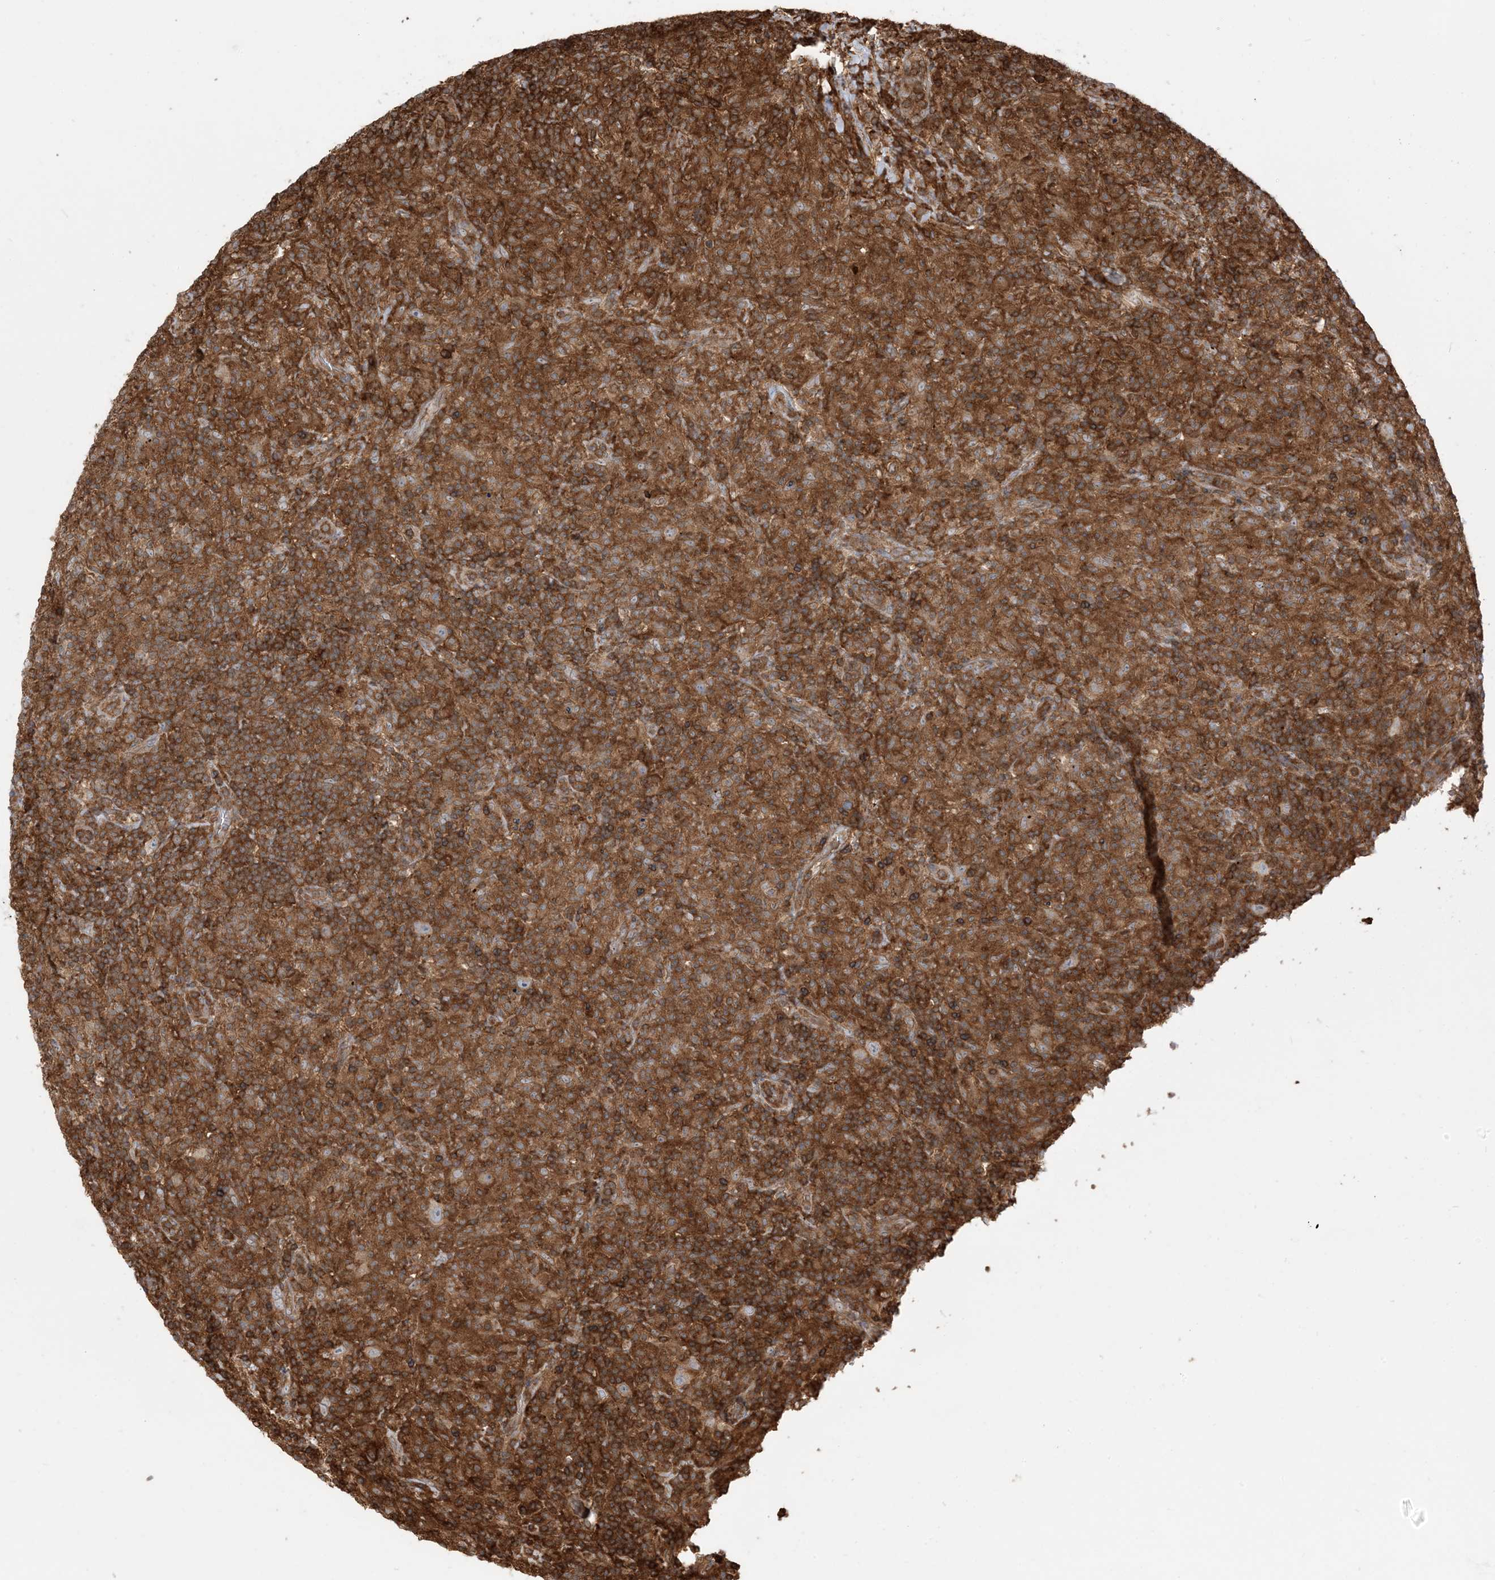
{"staining": {"intensity": "weak", "quantity": "25%-75%", "location": "cytoplasmic/membranous"}, "tissue": "lymphoma", "cell_type": "Tumor cells", "image_type": "cancer", "snomed": [{"axis": "morphology", "description": "Hodgkin's disease, NOS"}, {"axis": "topography", "description": "Lymph node"}], "caption": "Immunohistochemistry of human lymphoma demonstrates low levels of weak cytoplasmic/membranous positivity in approximately 25%-75% of tumor cells. (DAB = brown stain, brightfield microscopy at high magnification).", "gene": "CAPZB", "patient": {"sex": "male", "age": 70}}